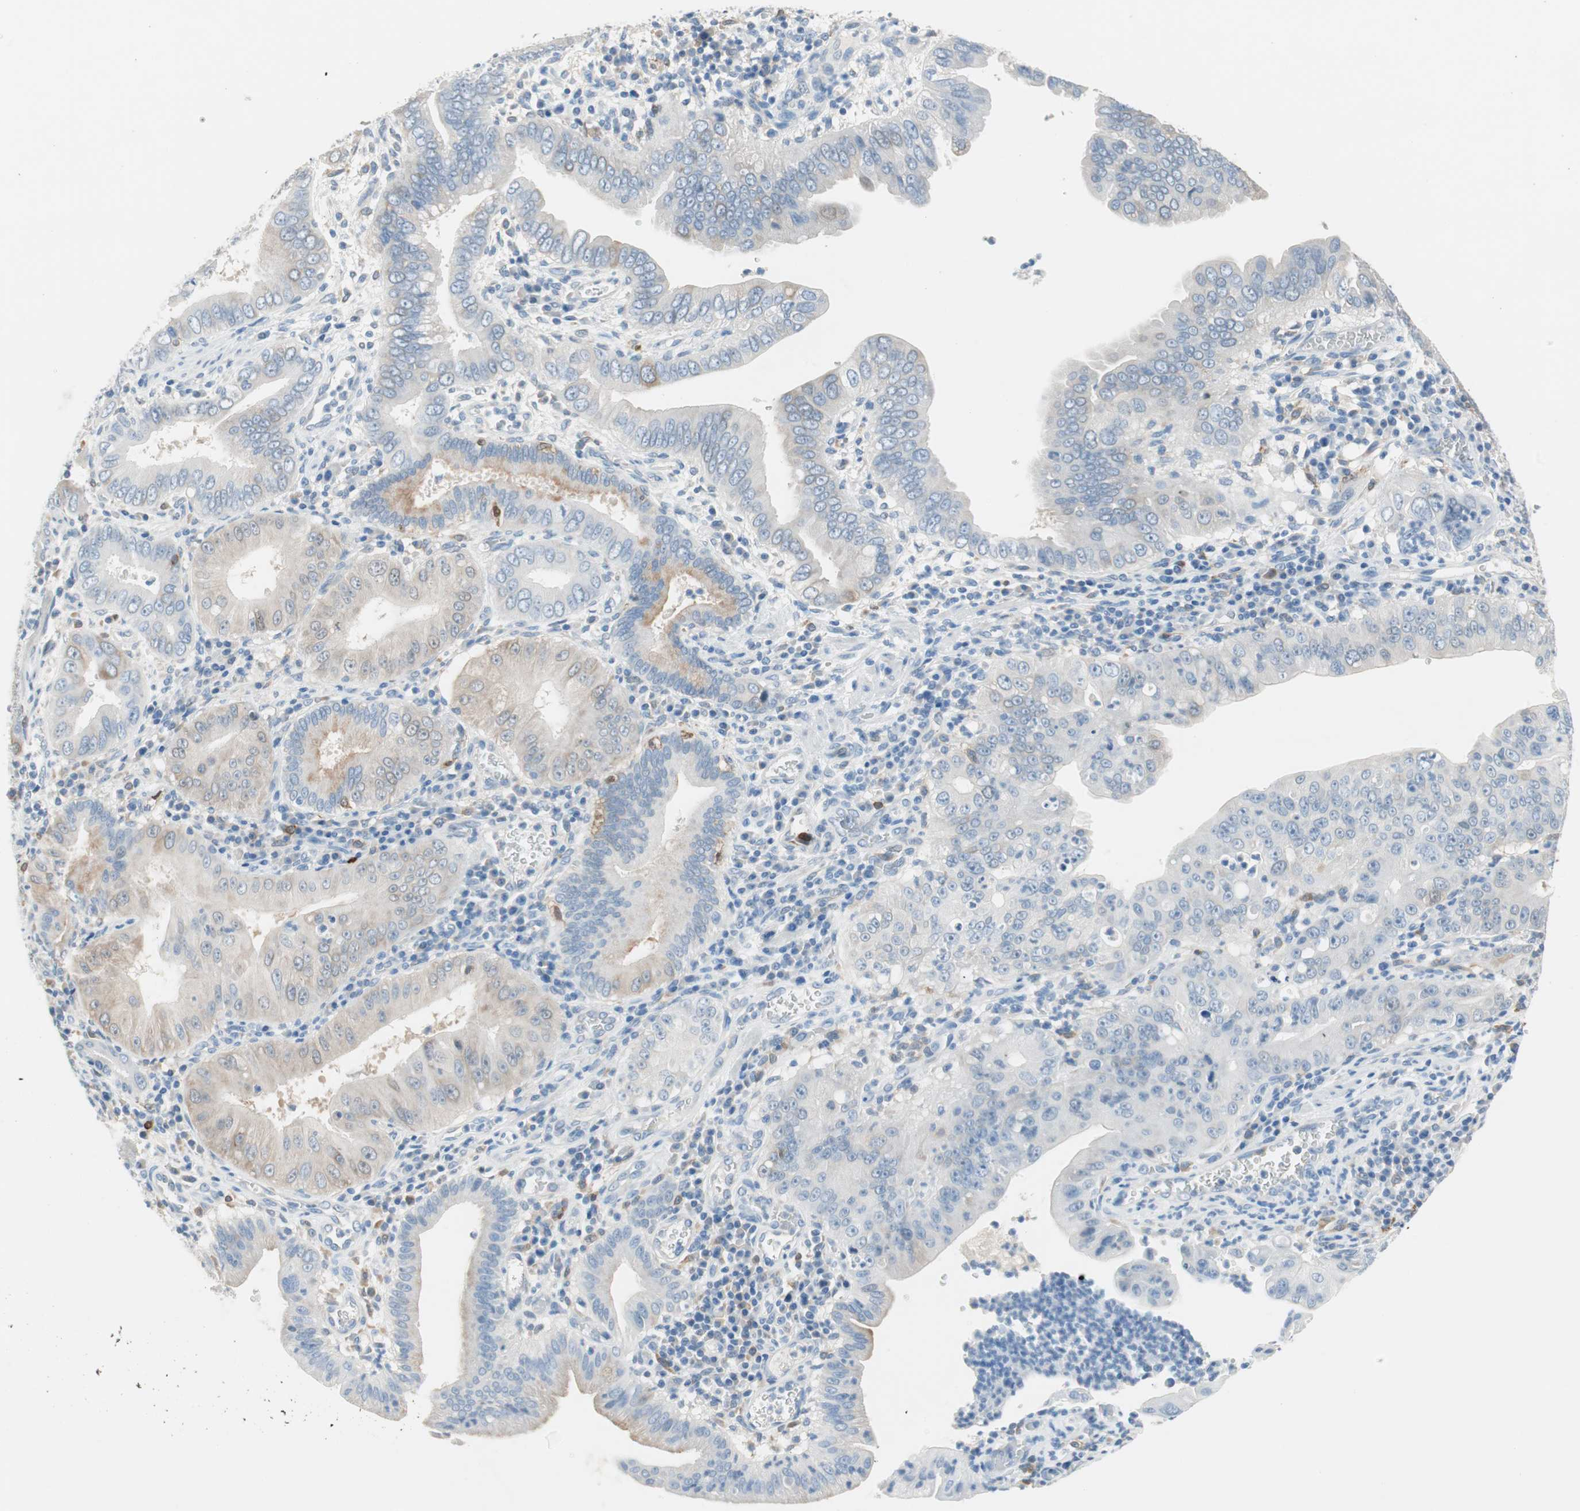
{"staining": {"intensity": "weak", "quantity": "25%-75%", "location": "cytoplasmic/membranous"}, "tissue": "pancreatic cancer", "cell_type": "Tumor cells", "image_type": "cancer", "snomed": [{"axis": "morphology", "description": "Normal tissue, NOS"}, {"axis": "topography", "description": "Lymph node"}], "caption": "There is low levels of weak cytoplasmic/membranous staining in tumor cells of pancreatic cancer, as demonstrated by immunohistochemical staining (brown color).", "gene": "GLUL", "patient": {"sex": "male", "age": 50}}